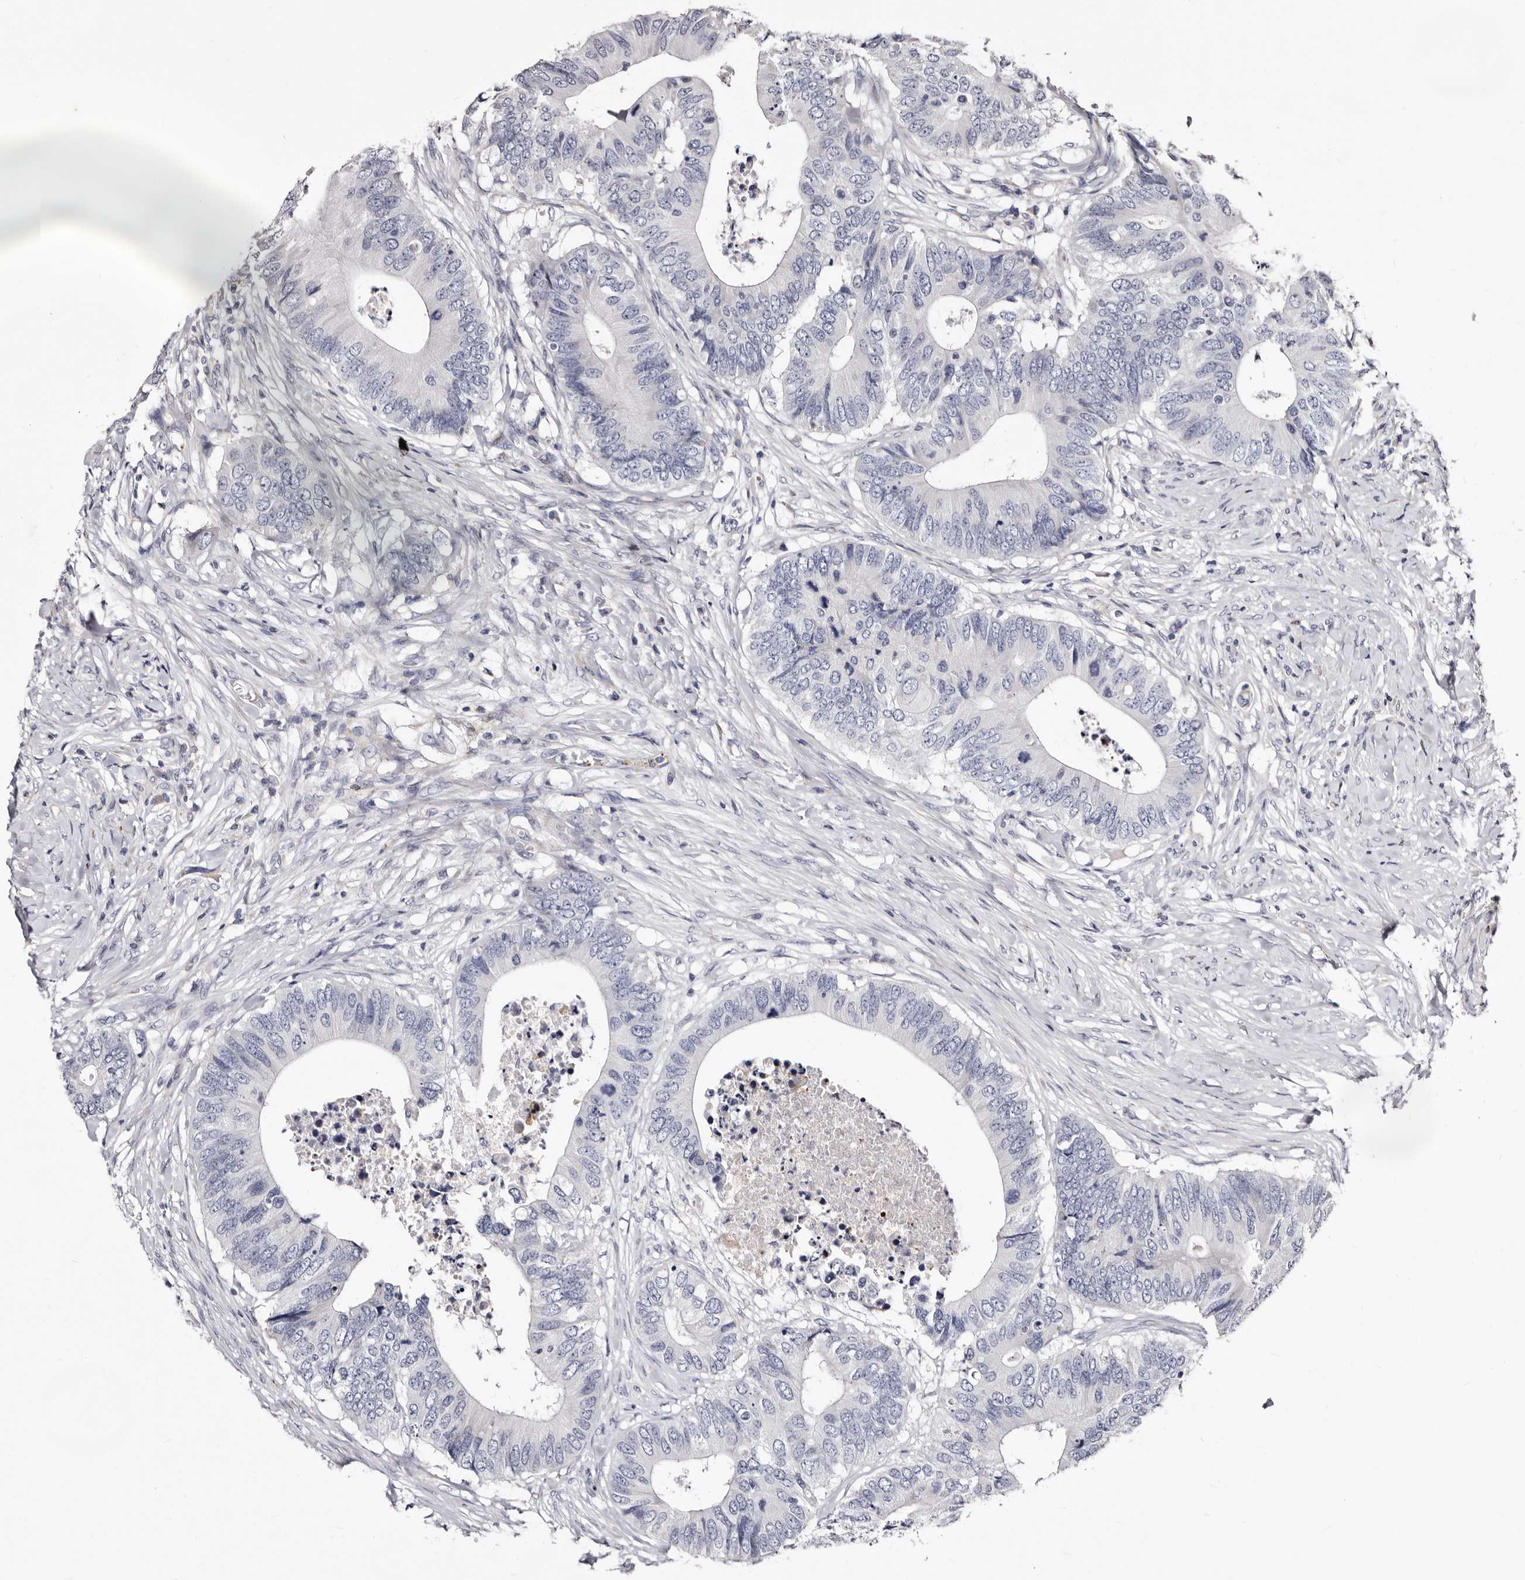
{"staining": {"intensity": "negative", "quantity": "none", "location": "none"}, "tissue": "colorectal cancer", "cell_type": "Tumor cells", "image_type": "cancer", "snomed": [{"axis": "morphology", "description": "Adenocarcinoma, NOS"}, {"axis": "topography", "description": "Colon"}], "caption": "Histopathology image shows no protein positivity in tumor cells of adenocarcinoma (colorectal) tissue.", "gene": "AUNIP", "patient": {"sex": "male", "age": 71}}